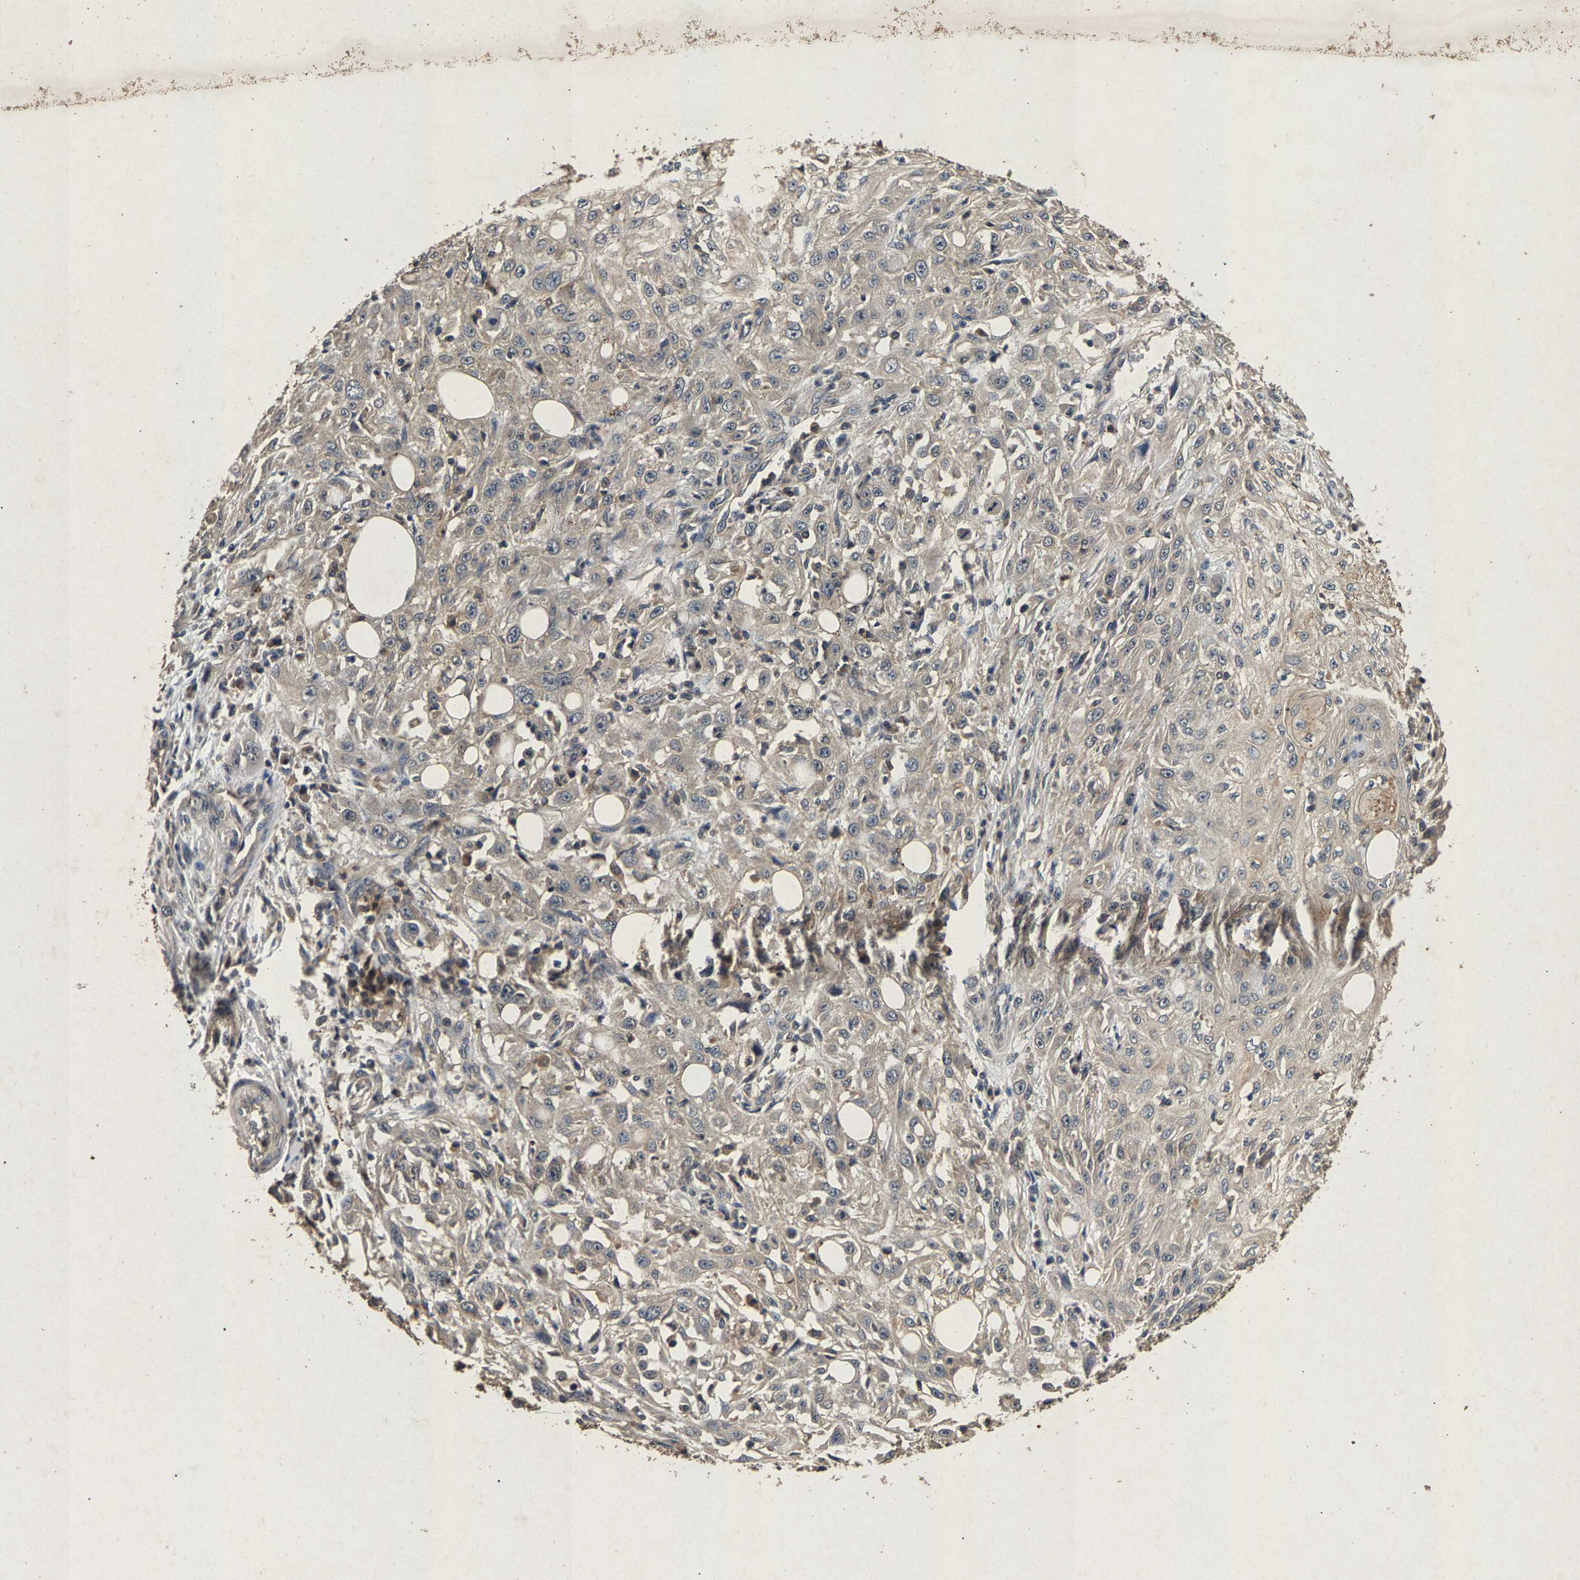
{"staining": {"intensity": "negative", "quantity": "none", "location": "none"}, "tissue": "skin cancer", "cell_type": "Tumor cells", "image_type": "cancer", "snomed": [{"axis": "morphology", "description": "Squamous cell carcinoma, NOS"}, {"axis": "topography", "description": "Skin"}], "caption": "Tumor cells are negative for brown protein staining in squamous cell carcinoma (skin). Nuclei are stained in blue.", "gene": "PPP1CC", "patient": {"sex": "male", "age": 75}}